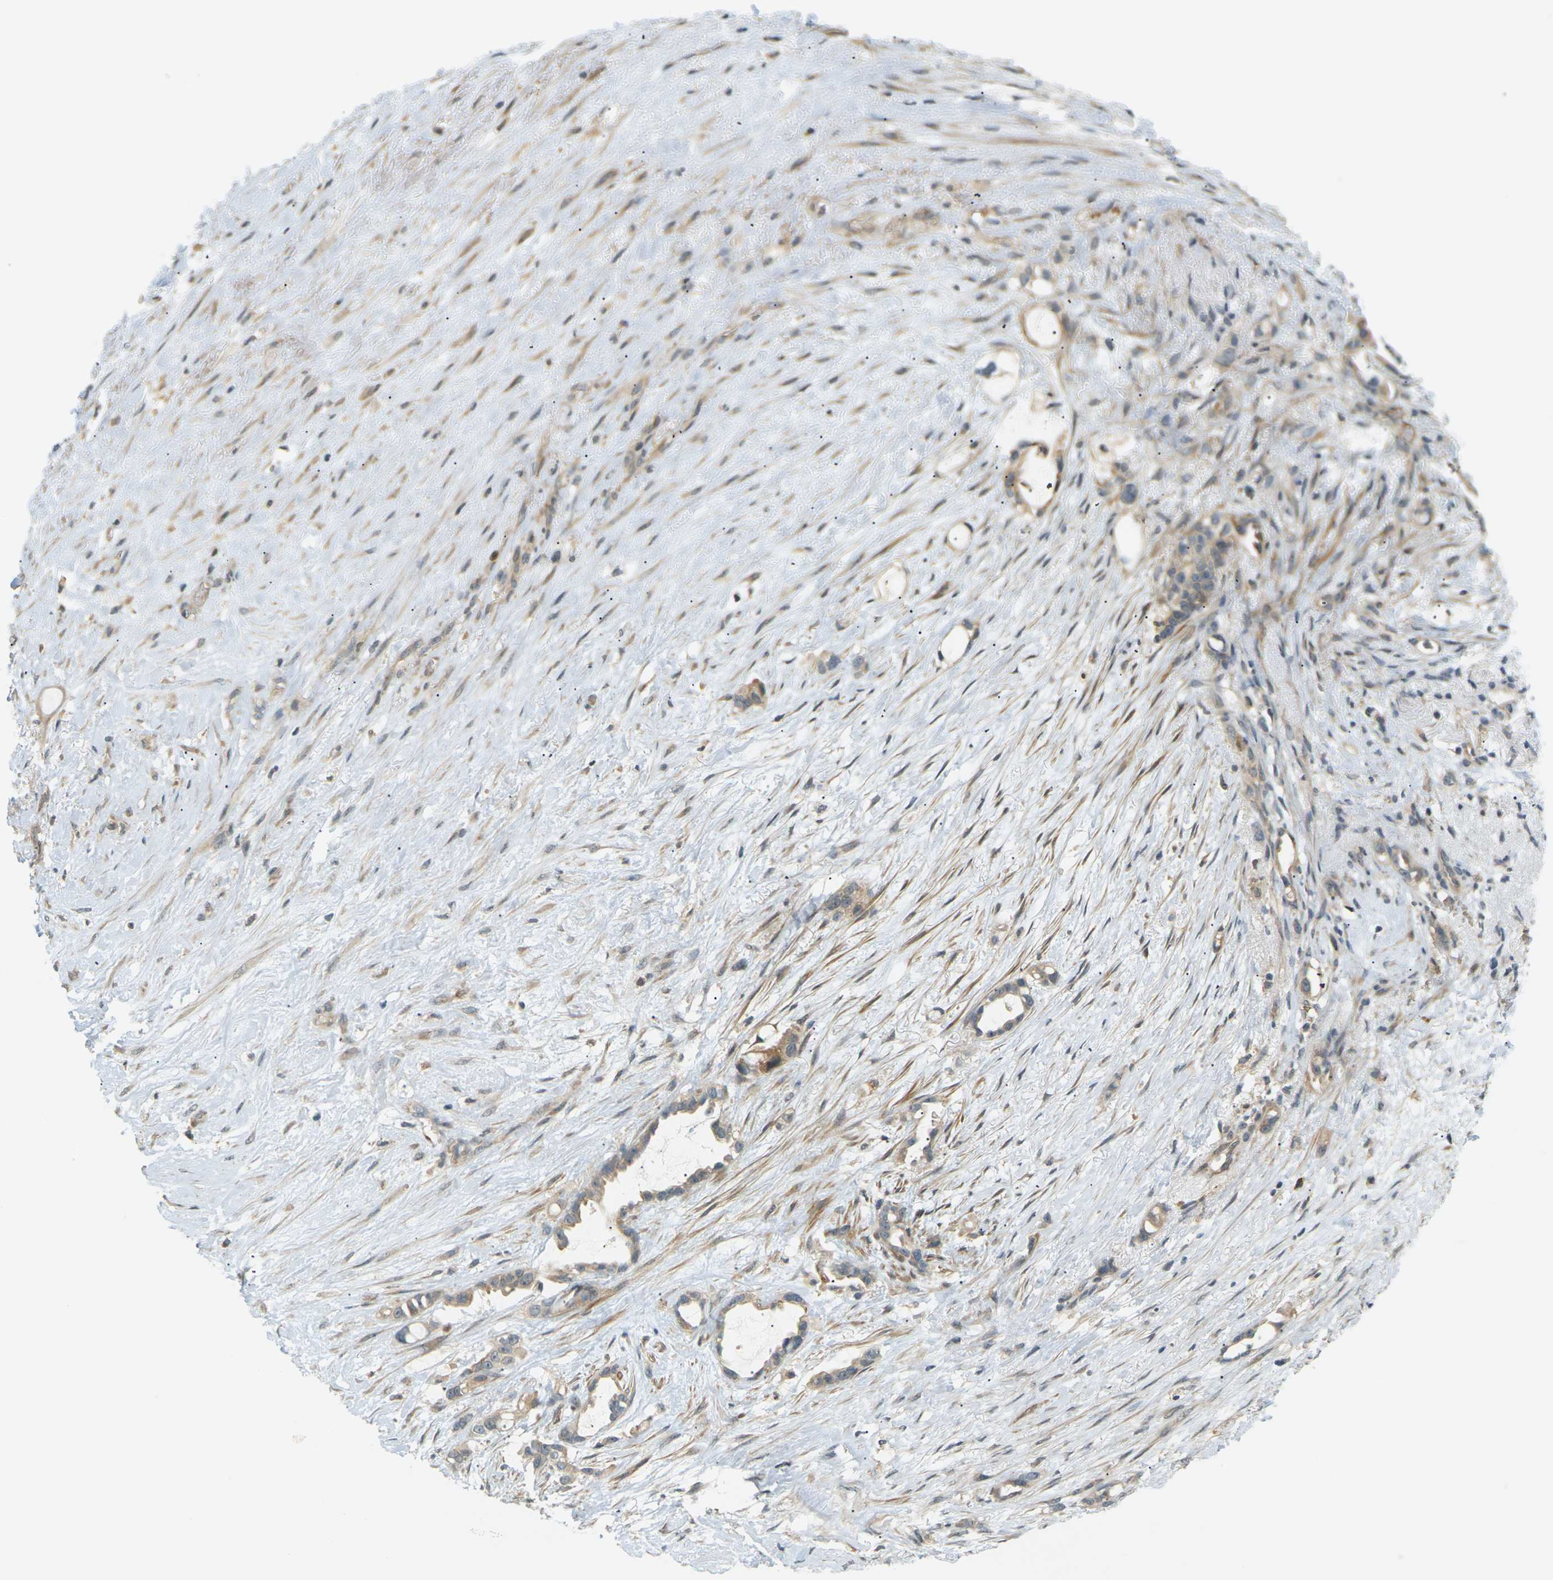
{"staining": {"intensity": "moderate", "quantity": ">75%", "location": "cytoplasmic/membranous"}, "tissue": "liver cancer", "cell_type": "Tumor cells", "image_type": "cancer", "snomed": [{"axis": "morphology", "description": "Cholangiocarcinoma"}, {"axis": "topography", "description": "Liver"}], "caption": "Liver cholangiocarcinoma stained with a protein marker exhibits moderate staining in tumor cells.", "gene": "SOCS6", "patient": {"sex": "female", "age": 65}}